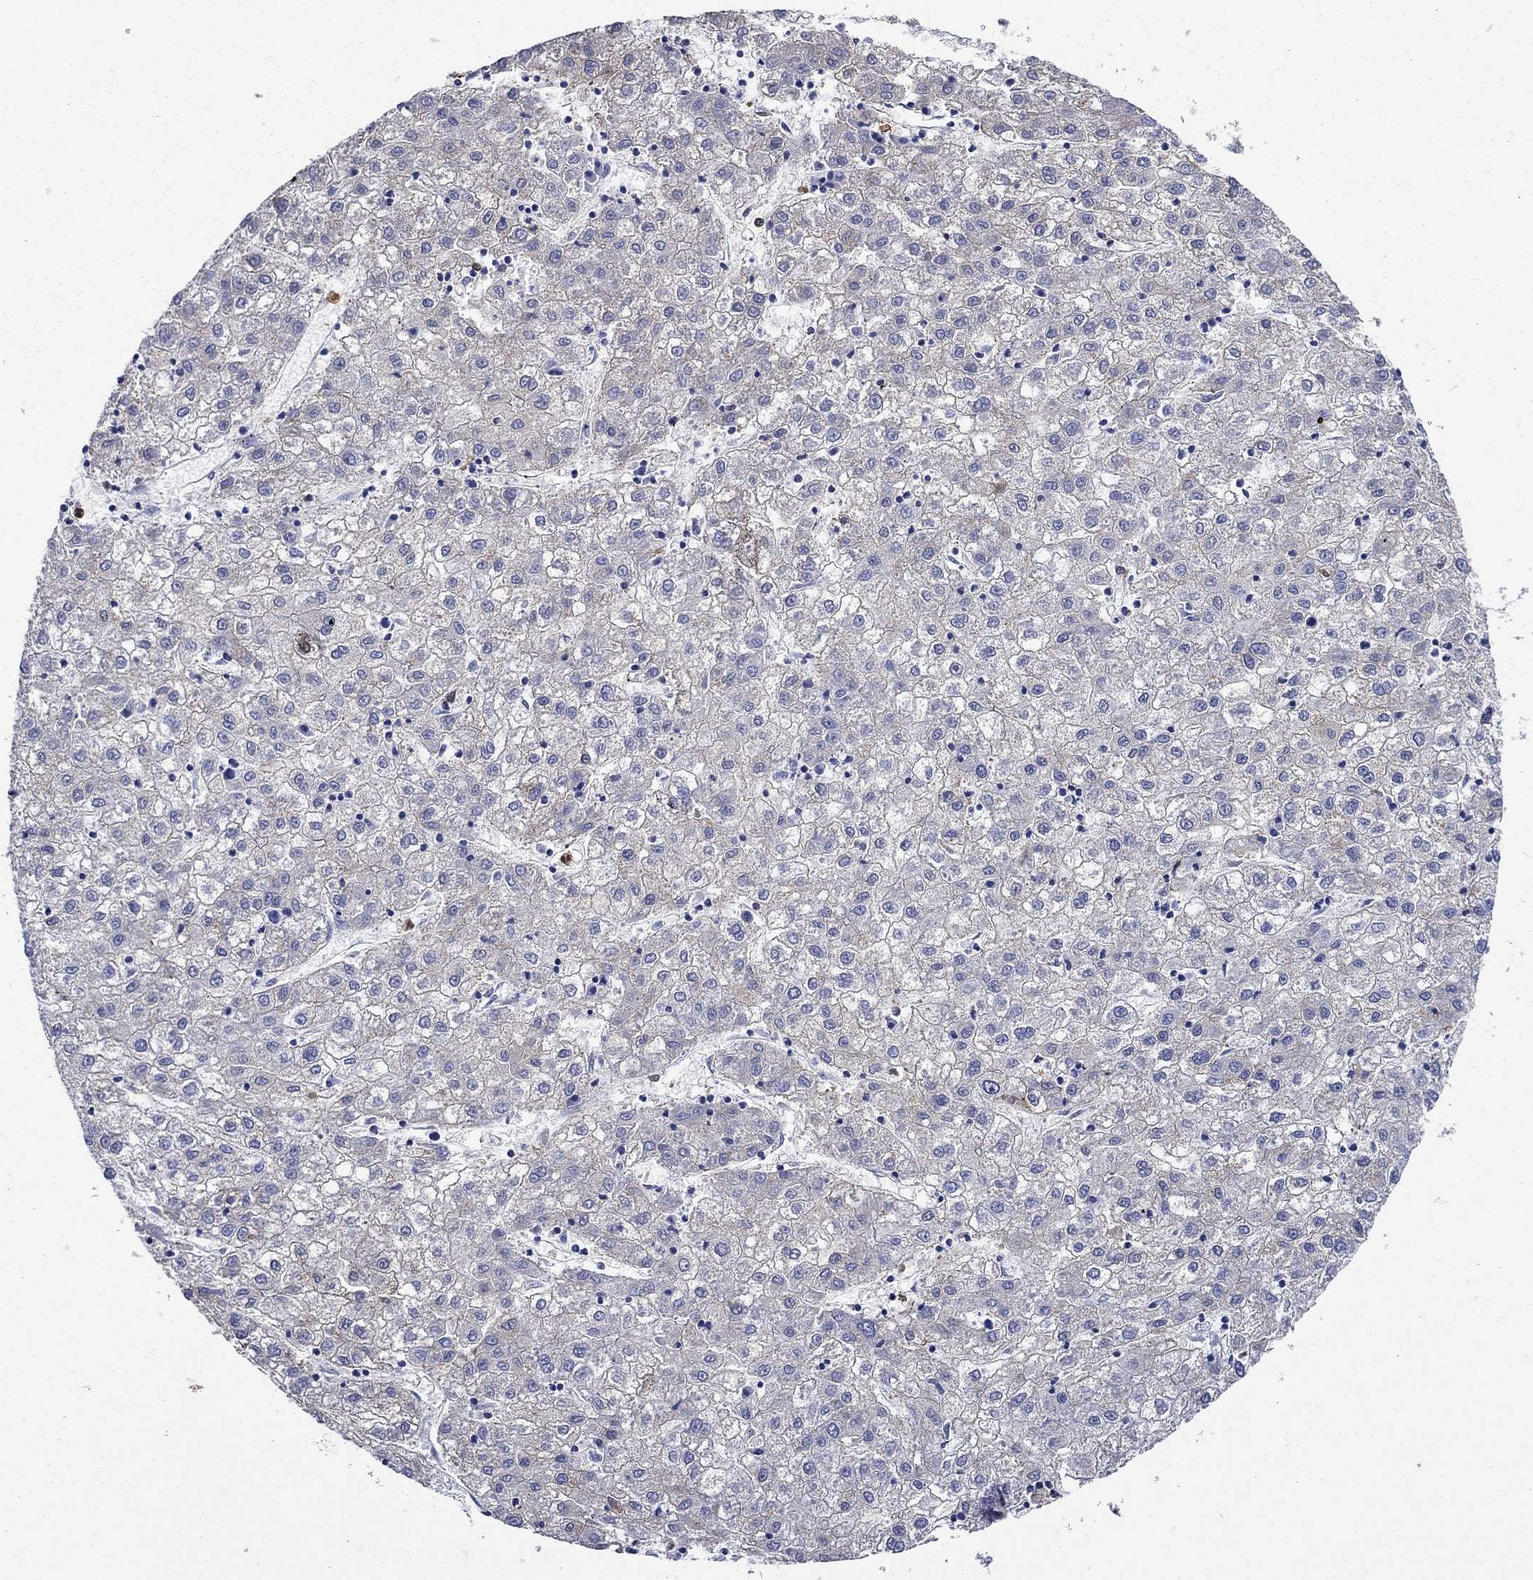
{"staining": {"intensity": "weak", "quantity": "<25%", "location": "cytoplasmic/membranous"}, "tissue": "liver cancer", "cell_type": "Tumor cells", "image_type": "cancer", "snomed": [{"axis": "morphology", "description": "Carcinoma, Hepatocellular, NOS"}, {"axis": "topography", "description": "Liver"}], "caption": "High power microscopy histopathology image of an immunohistochemistry (IHC) photomicrograph of hepatocellular carcinoma (liver), revealing no significant expression in tumor cells.", "gene": "TFR2", "patient": {"sex": "male", "age": 72}}